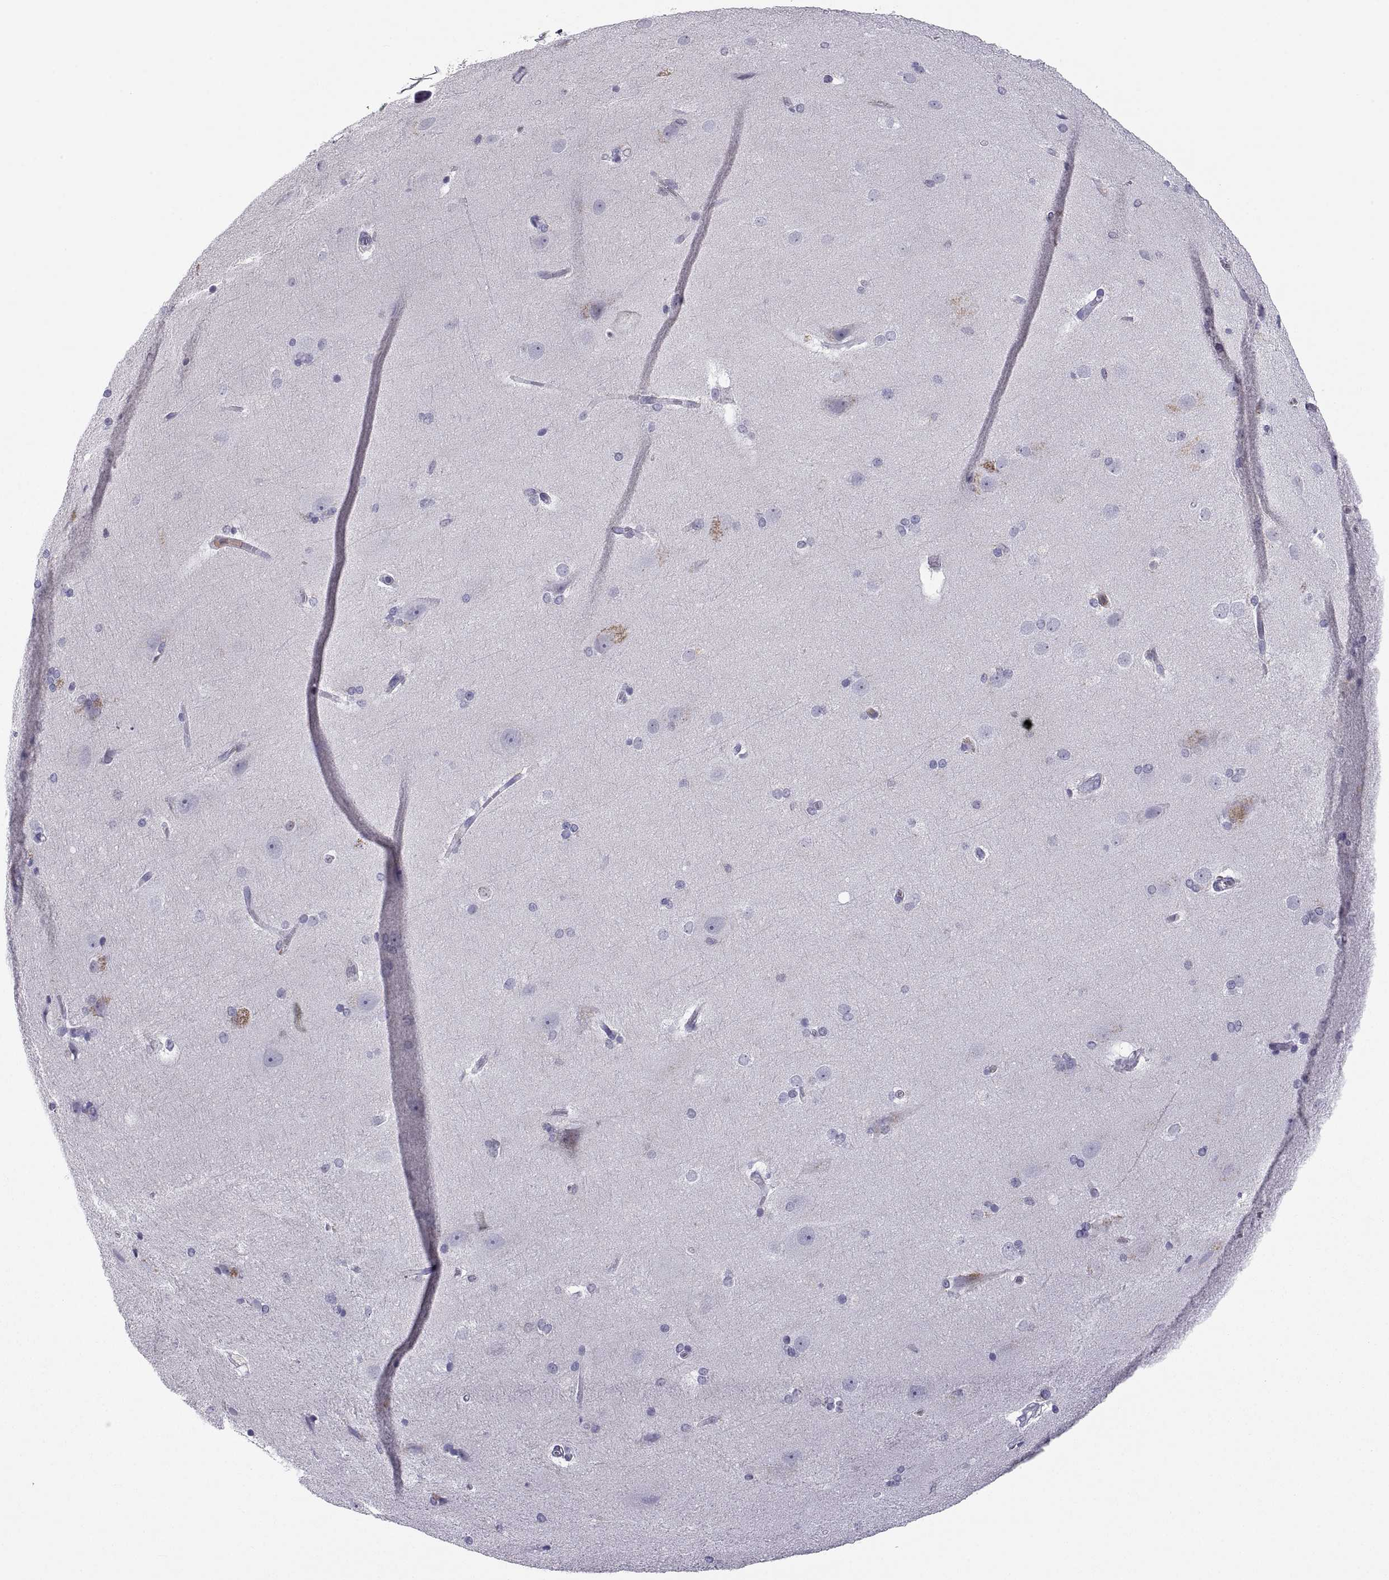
{"staining": {"intensity": "negative", "quantity": "none", "location": "none"}, "tissue": "hippocampus", "cell_type": "Glial cells", "image_type": "normal", "snomed": [{"axis": "morphology", "description": "Normal tissue, NOS"}, {"axis": "topography", "description": "Cerebral cortex"}, {"axis": "topography", "description": "Hippocampus"}], "caption": "Immunohistochemistry of normal hippocampus demonstrates no expression in glial cells. (Brightfield microscopy of DAB (3,3'-diaminobenzidine) immunohistochemistry at high magnification).", "gene": "RGS19", "patient": {"sex": "female", "age": 19}}